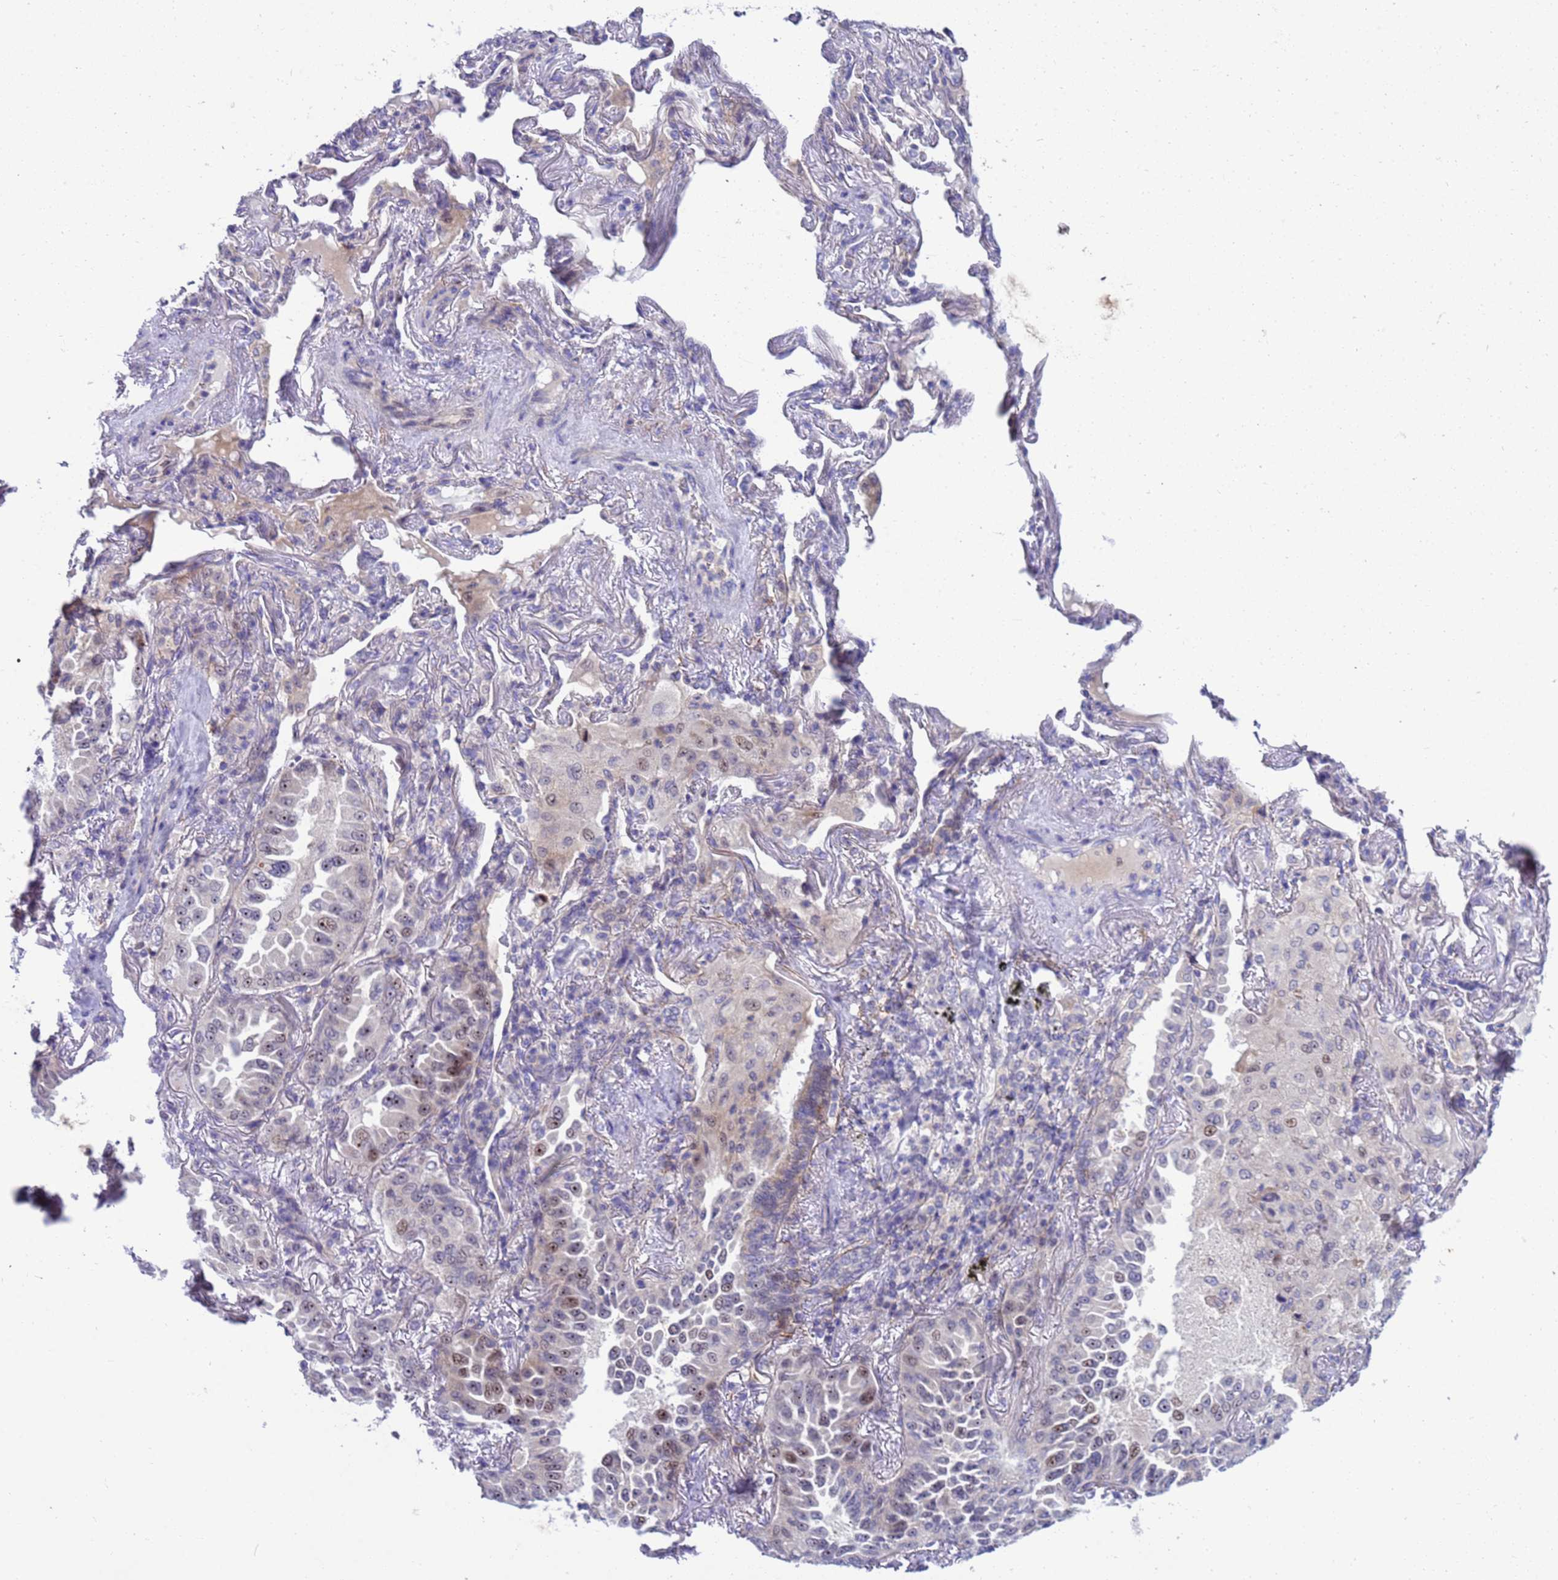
{"staining": {"intensity": "moderate", "quantity": "25%-75%", "location": "nuclear"}, "tissue": "lung cancer", "cell_type": "Tumor cells", "image_type": "cancer", "snomed": [{"axis": "morphology", "description": "Adenocarcinoma, NOS"}, {"axis": "topography", "description": "Lung"}], "caption": "Human lung cancer stained with a protein marker demonstrates moderate staining in tumor cells.", "gene": "LRATD1", "patient": {"sex": "female", "age": 69}}